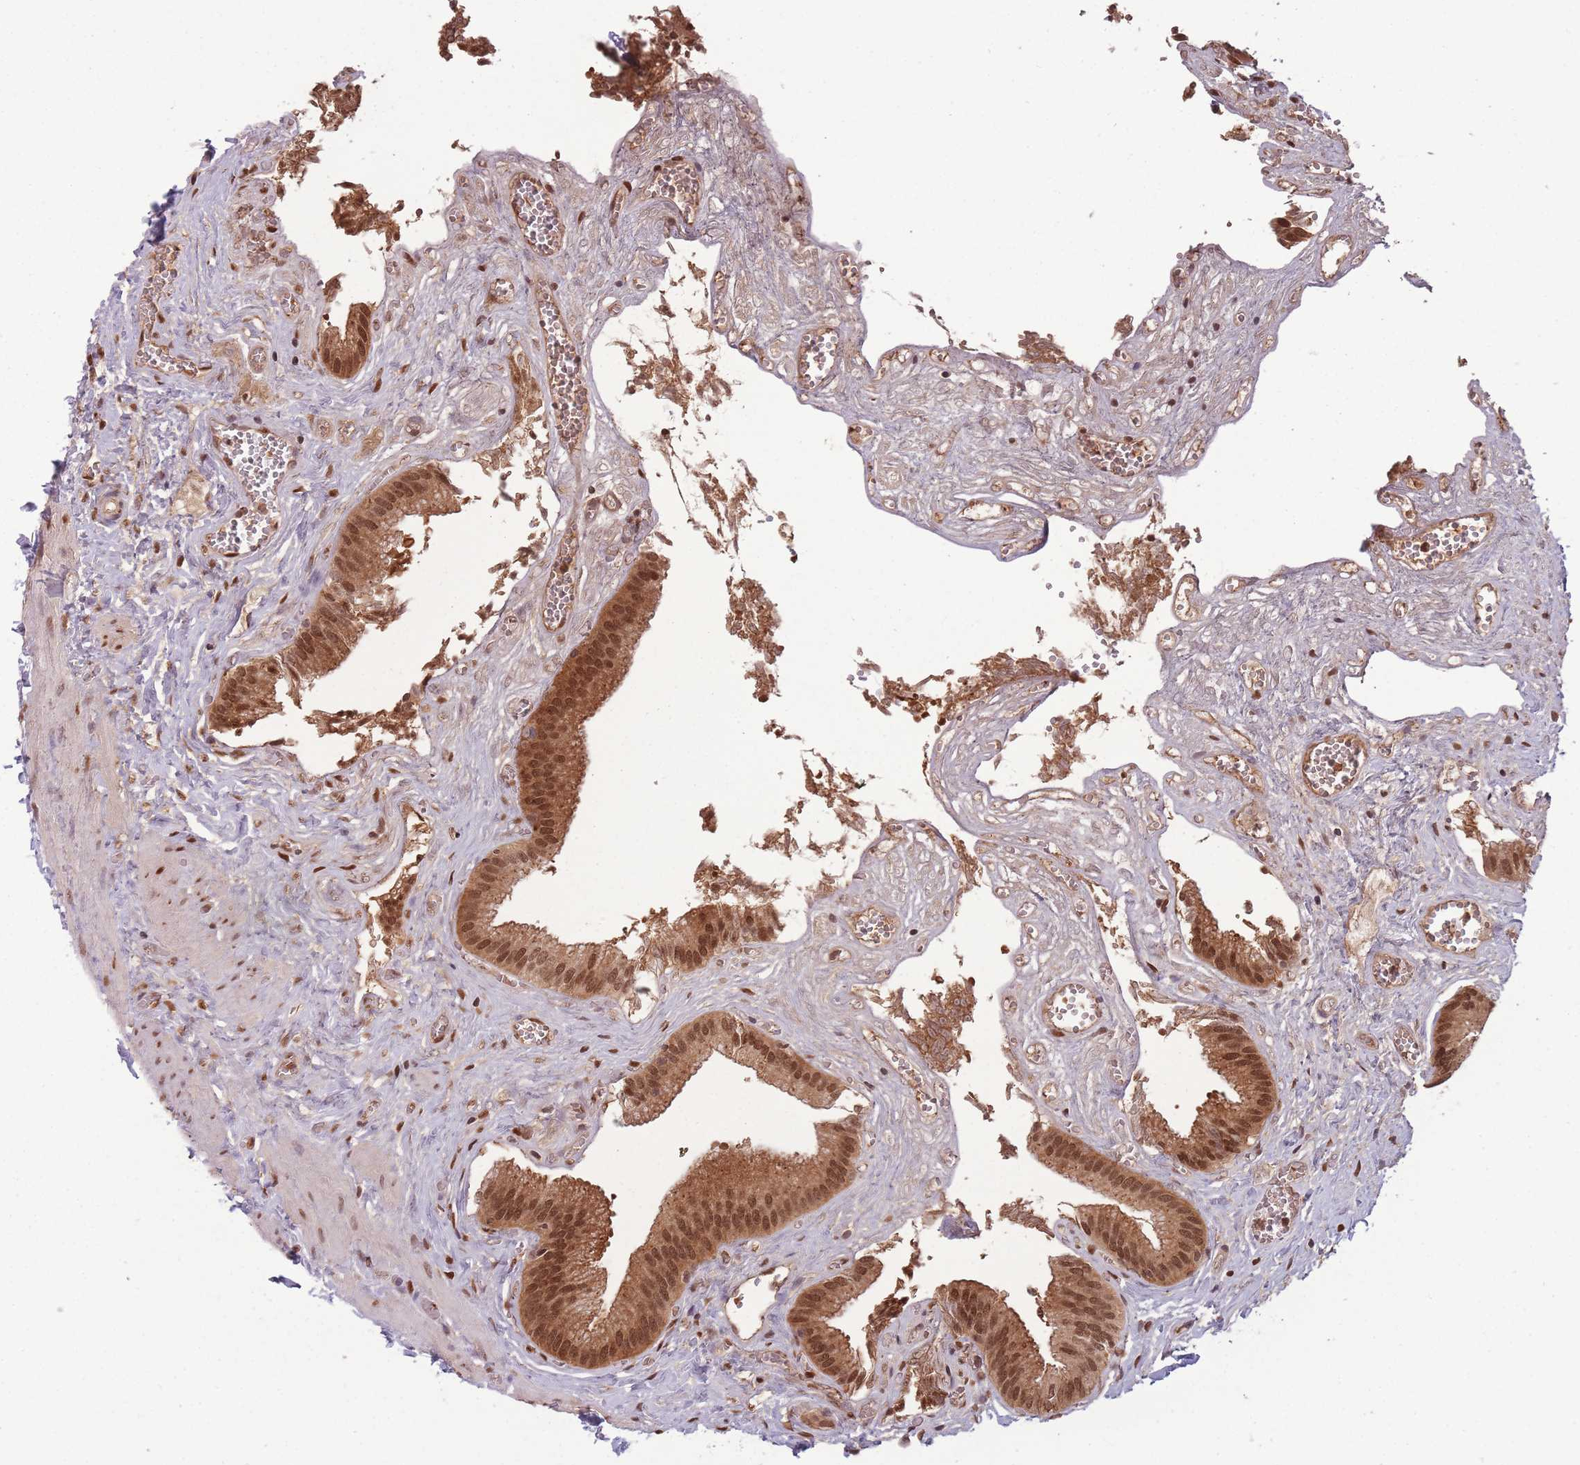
{"staining": {"intensity": "strong", "quantity": ">75%", "location": "cytoplasmic/membranous,nuclear"}, "tissue": "gallbladder", "cell_type": "Glandular cells", "image_type": "normal", "snomed": [{"axis": "morphology", "description": "Normal tissue, NOS"}, {"axis": "topography", "description": "Gallbladder"}, {"axis": "topography", "description": "Peripheral nerve tissue"}], "caption": "A brown stain labels strong cytoplasmic/membranous,nuclear expression of a protein in glandular cells of unremarkable human gallbladder. (Brightfield microscopy of DAB IHC at high magnification).", "gene": "RPS27A", "patient": {"sex": "male", "age": 17}}